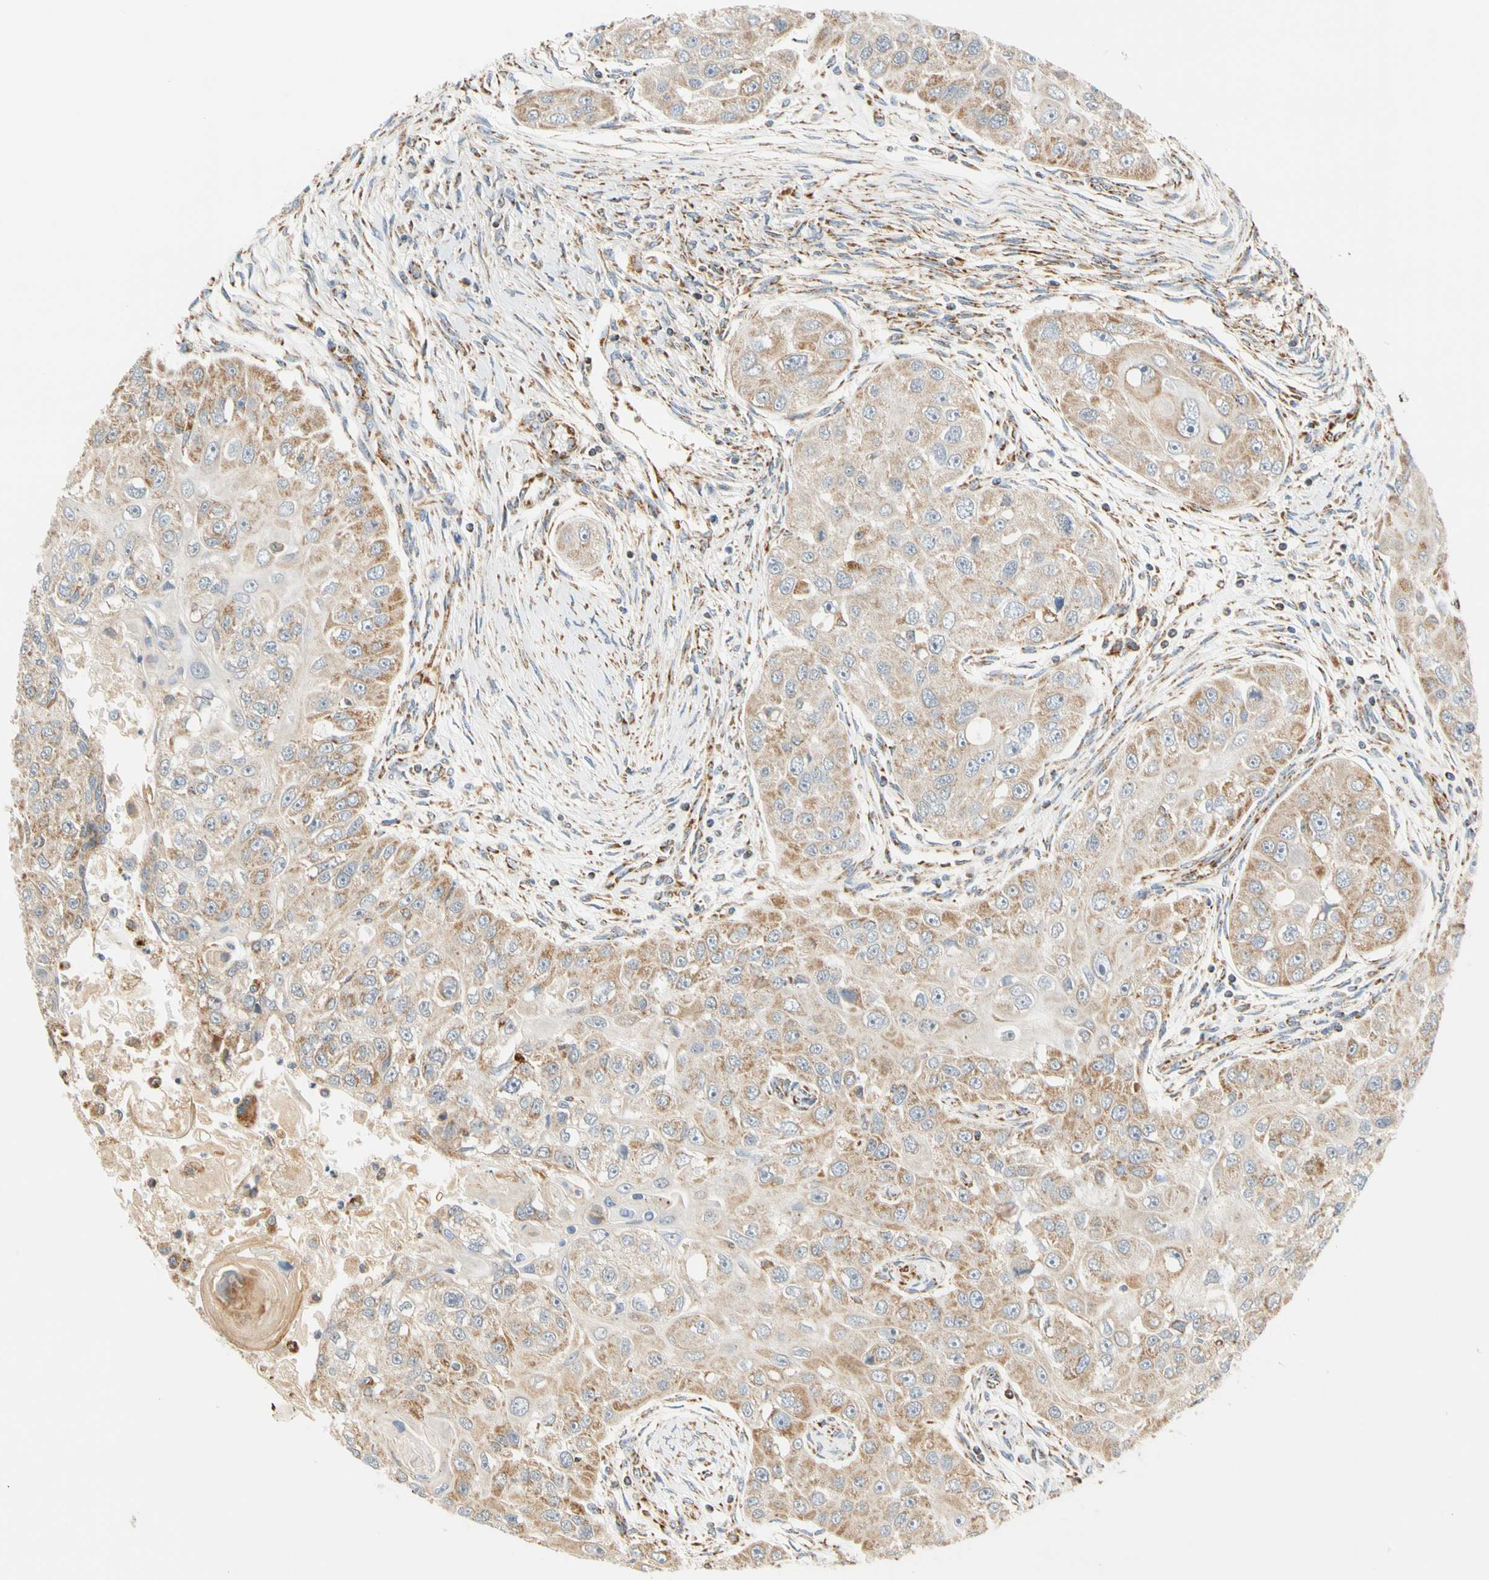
{"staining": {"intensity": "weak", "quantity": ">75%", "location": "cytoplasmic/membranous"}, "tissue": "head and neck cancer", "cell_type": "Tumor cells", "image_type": "cancer", "snomed": [{"axis": "morphology", "description": "Normal tissue, NOS"}, {"axis": "morphology", "description": "Squamous cell carcinoma, NOS"}, {"axis": "topography", "description": "Skeletal muscle"}, {"axis": "topography", "description": "Head-Neck"}], "caption": "Immunohistochemistry (IHC) staining of head and neck cancer, which demonstrates low levels of weak cytoplasmic/membranous expression in approximately >75% of tumor cells indicating weak cytoplasmic/membranous protein positivity. The staining was performed using DAB (3,3'-diaminobenzidine) (brown) for protein detection and nuclei were counterstained in hematoxylin (blue).", "gene": "SFXN3", "patient": {"sex": "male", "age": 51}}